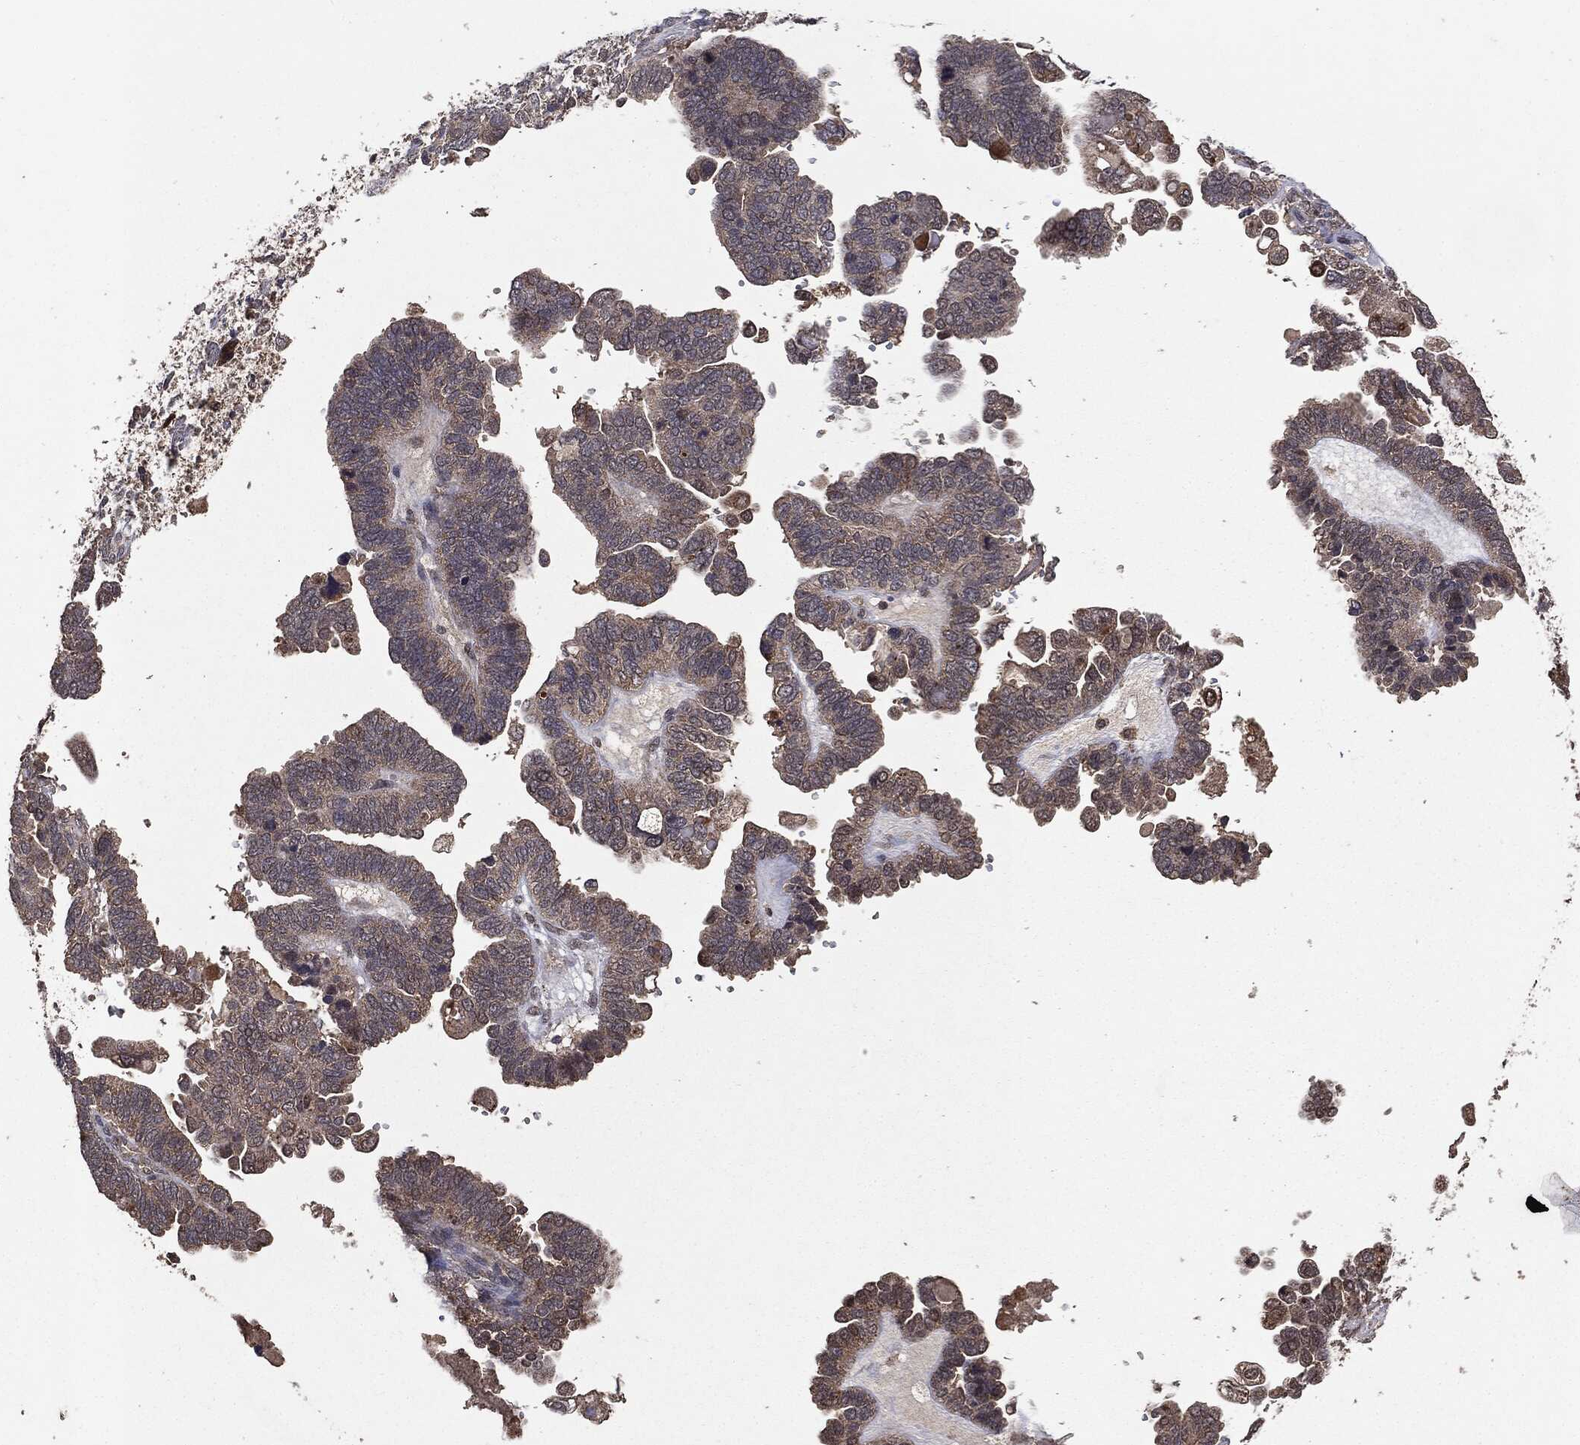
{"staining": {"intensity": "weak", "quantity": "<25%", "location": "cytoplasmic/membranous"}, "tissue": "ovarian cancer", "cell_type": "Tumor cells", "image_type": "cancer", "snomed": [{"axis": "morphology", "description": "Cystadenocarcinoma, serous, NOS"}, {"axis": "topography", "description": "Ovary"}], "caption": "Tumor cells are negative for brown protein staining in ovarian serous cystadenocarcinoma.", "gene": "MTOR", "patient": {"sex": "female", "age": 51}}